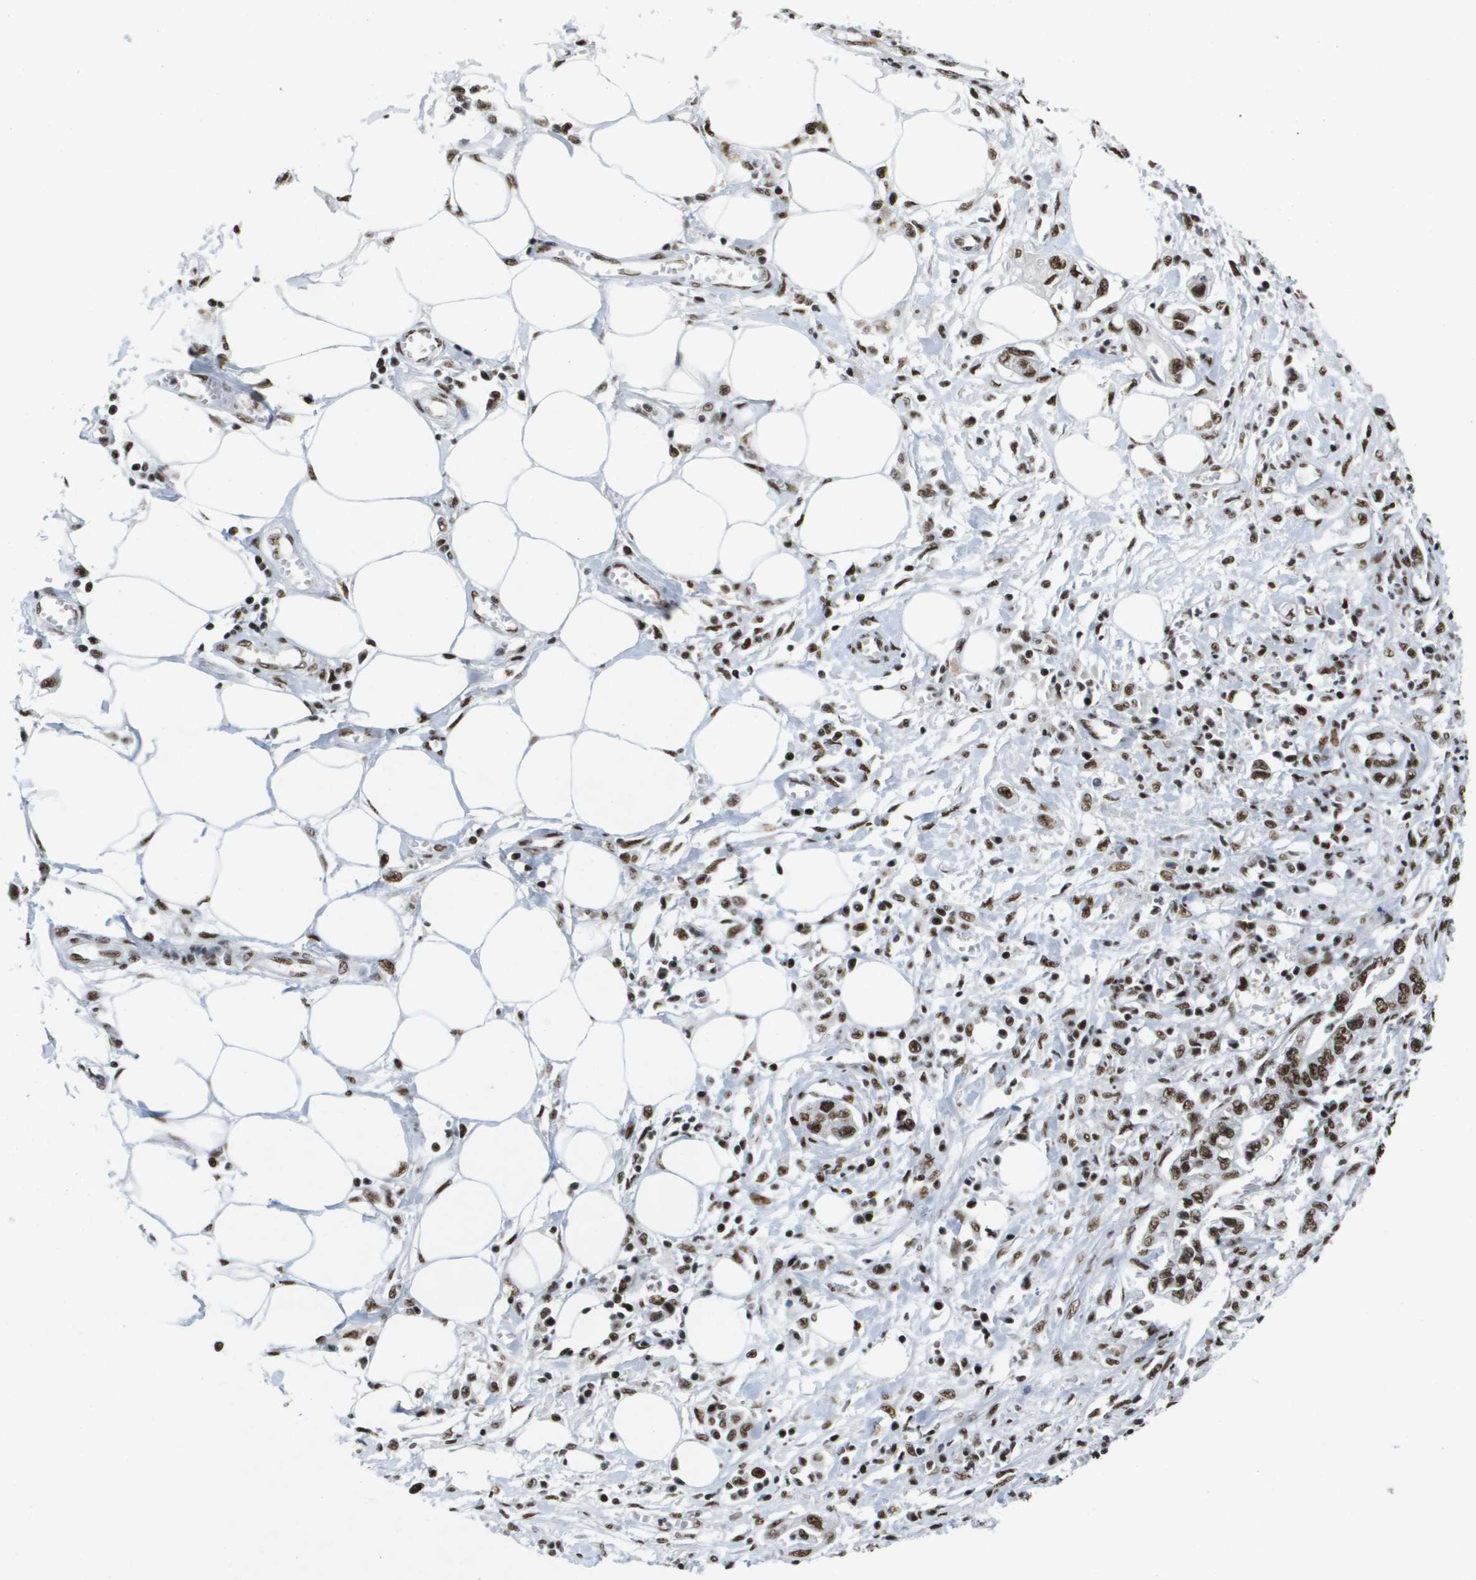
{"staining": {"intensity": "strong", "quantity": ">75%", "location": "nuclear"}, "tissue": "pancreatic cancer", "cell_type": "Tumor cells", "image_type": "cancer", "snomed": [{"axis": "morphology", "description": "Adenocarcinoma, NOS"}, {"axis": "topography", "description": "Pancreas"}], "caption": "Tumor cells demonstrate high levels of strong nuclear staining in about >75% of cells in pancreatic cancer.", "gene": "NSRP1", "patient": {"sex": "male", "age": 56}}